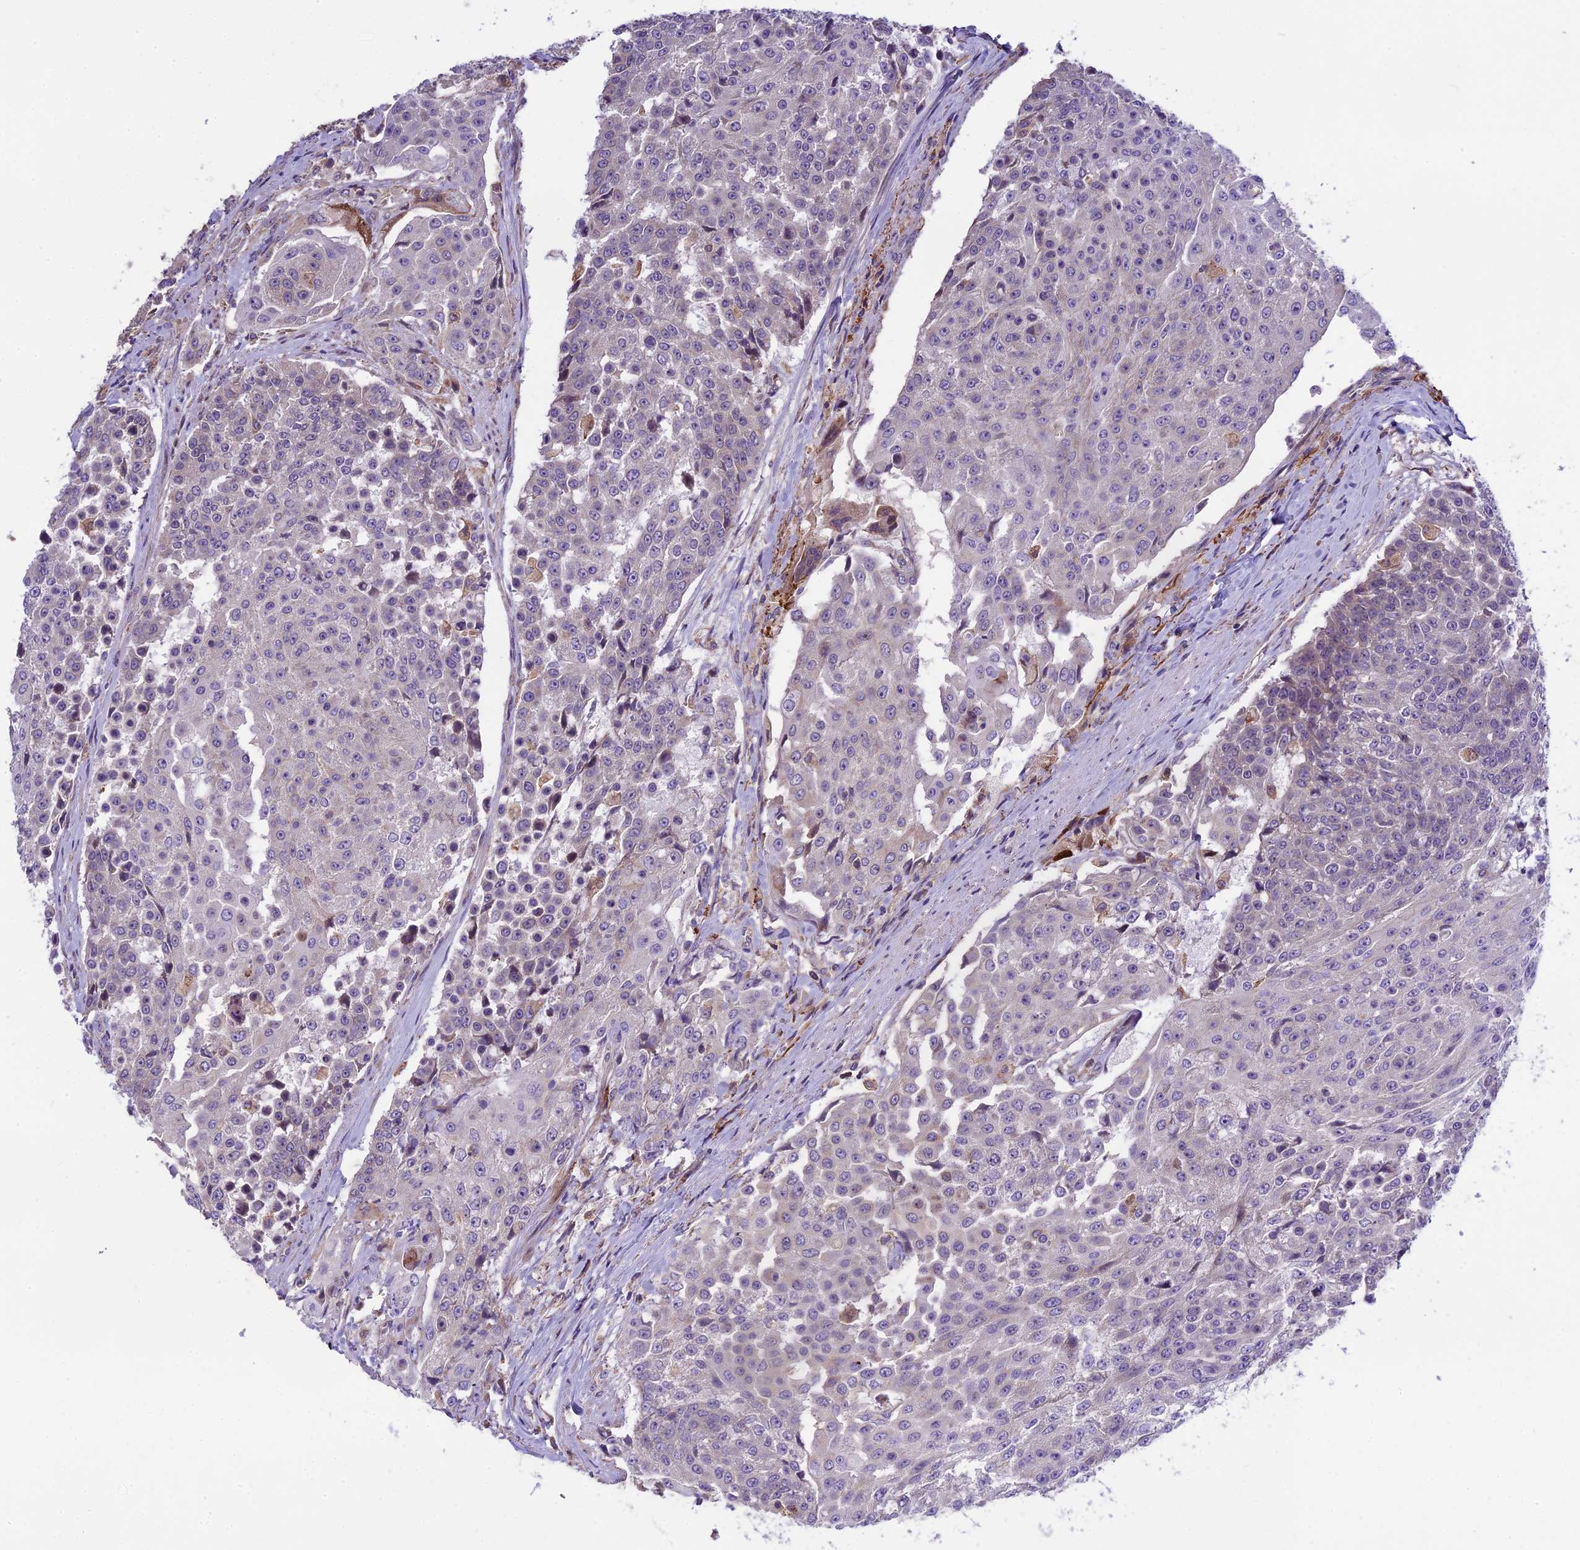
{"staining": {"intensity": "negative", "quantity": "none", "location": "none"}, "tissue": "urothelial cancer", "cell_type": "Tumor cells", "image_type": "cancer", "snomed": [{"axis": "morphology", "description": "Urothelial carcinoma, High grade"}, {"axis": "topography", "description": "Urinary bladder"}], "caption": "A histopathology image of human urothelial cancer is negative for staining in tumor cells.", "gene": "ABCC10", "patient": {"sex": "female", "age": 63}}